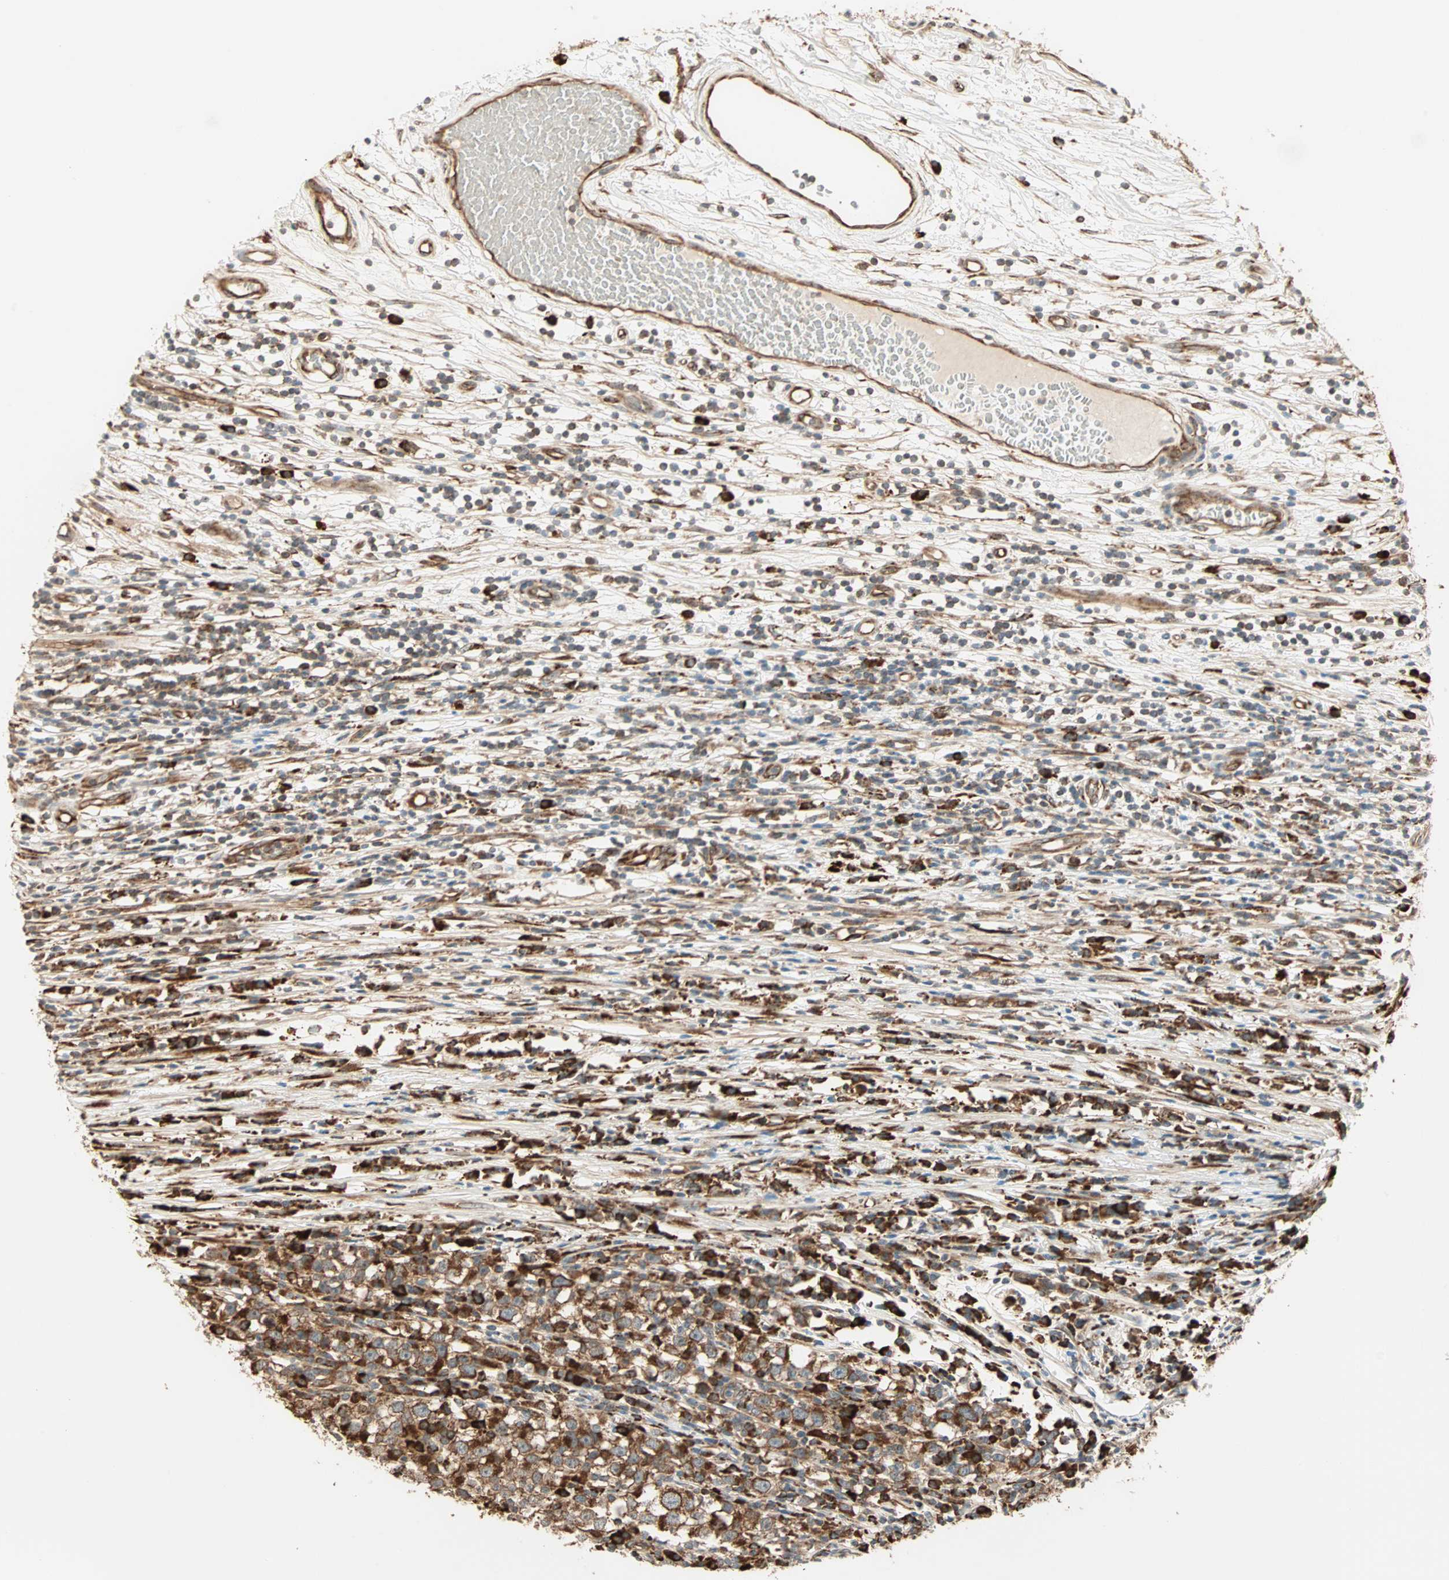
{"staining": {"intensity": "strong", "quantity": ">75%", "location": "cytoplasmic/membranous"}, "tissue": "testis cancer", "cell_type": "Tumor cells", "image_type": "cancer", "snomed": [{"axis": "morphology", "description": "Seminoma, NOS"}, {"axis": "topography", "description": "Testis"}], "caption": "This micrograph reveals testis seminoma stained with IHC to label a protein in brown. The cytoplasmic/membranous of tumor cells show strong positivity for the protein. Nuclei are counter-stained blue.", "gene": "P4HA1", "patient": {"sex": "male", "age": 65}}